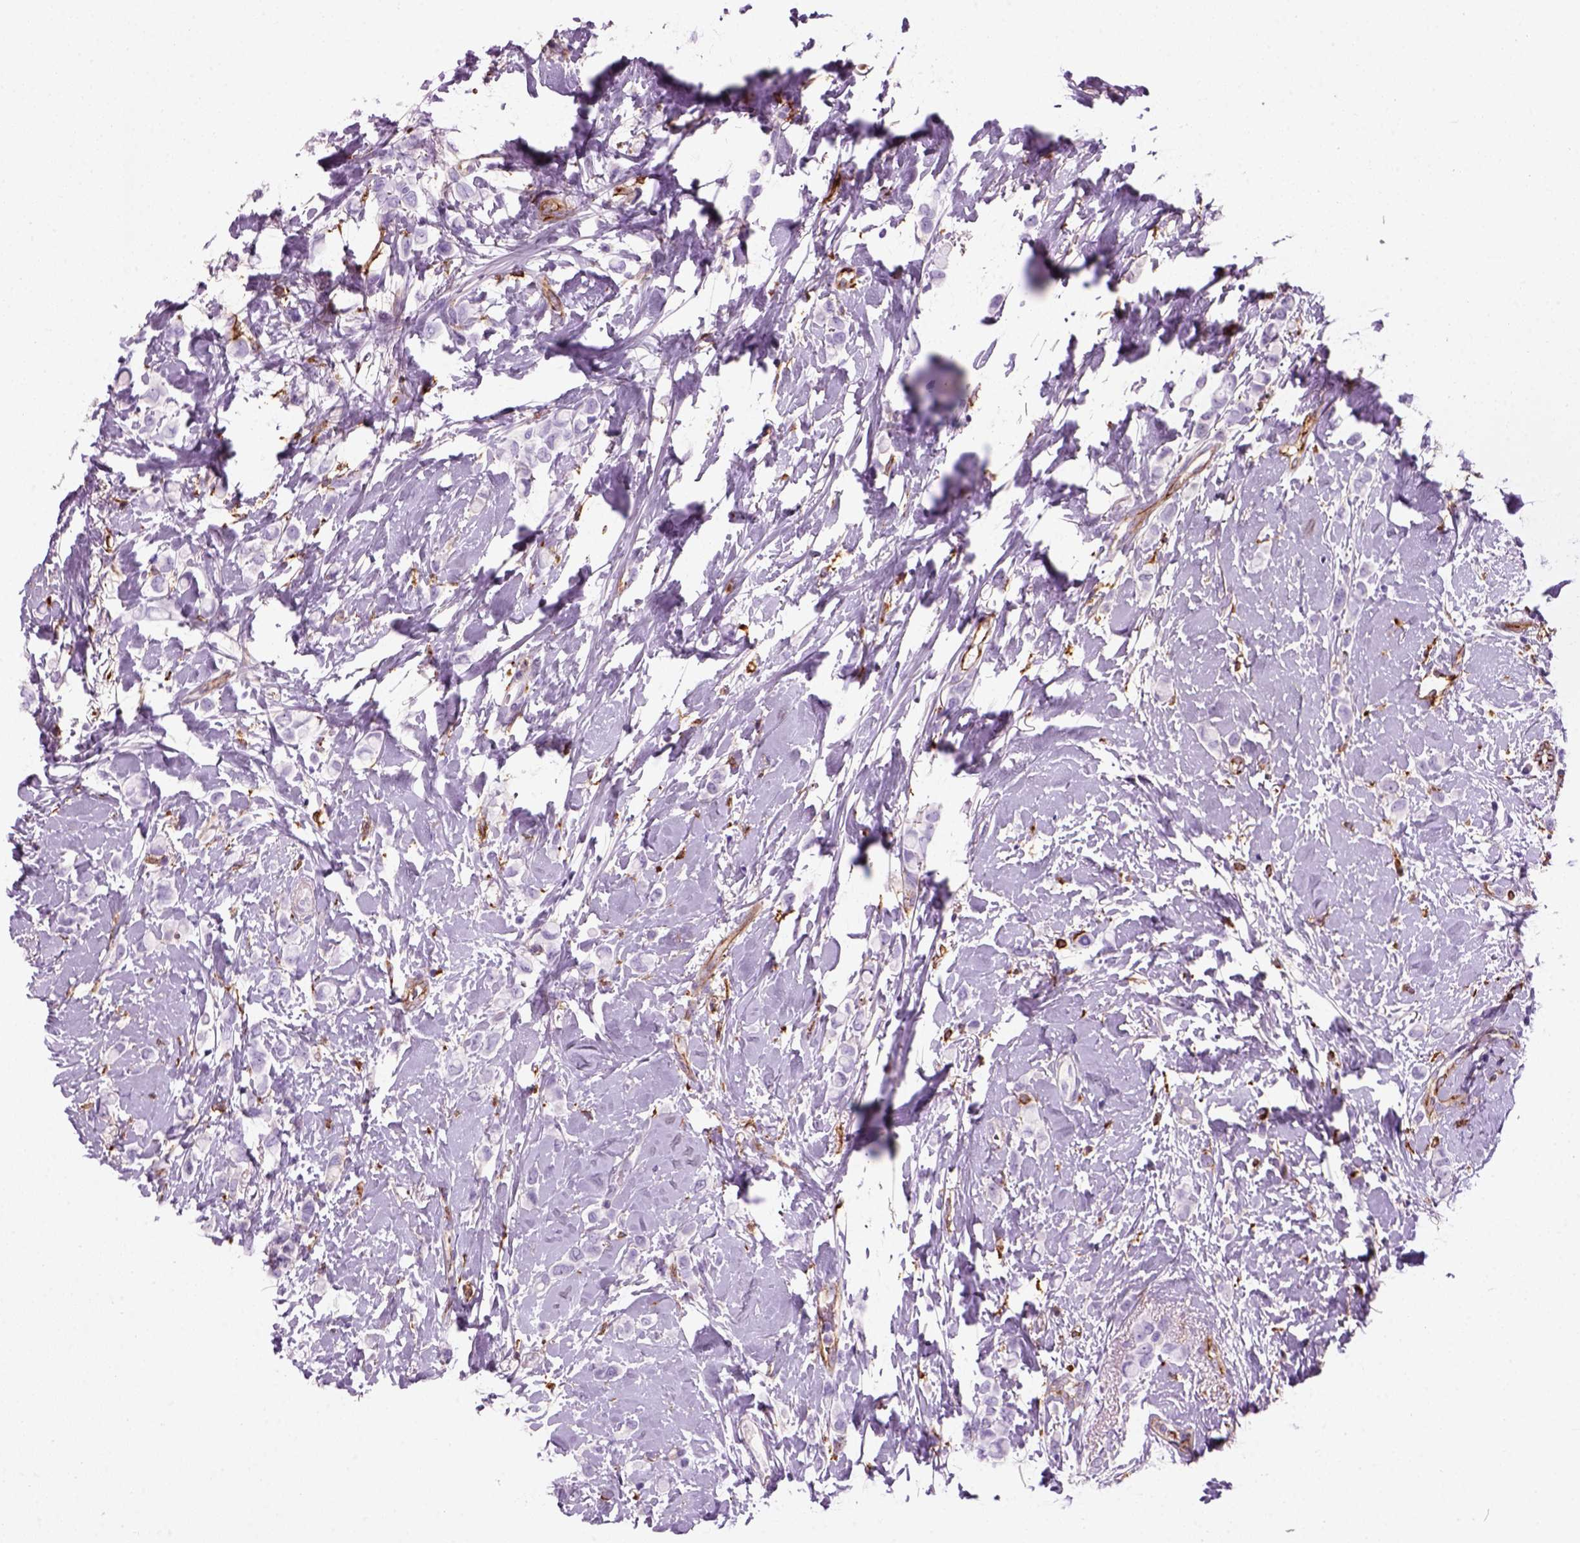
{"staining": {"intensity": "negative", "quantity": "none", "location": "none"}, "tissue": "breast cancer", "cell_type": "Tumor cells", "image_type": "cancer", "snomed": [{"axis": "morphology", "description": "Lobular carcinoma"}, {"axis": "topography", "description": "Breast"}], "caption": "There is no significant expression in tumor cells of lobular carcinoma (breast).", "gene": "MARCKS", "patient": {"sex": "female", "age": 66}}